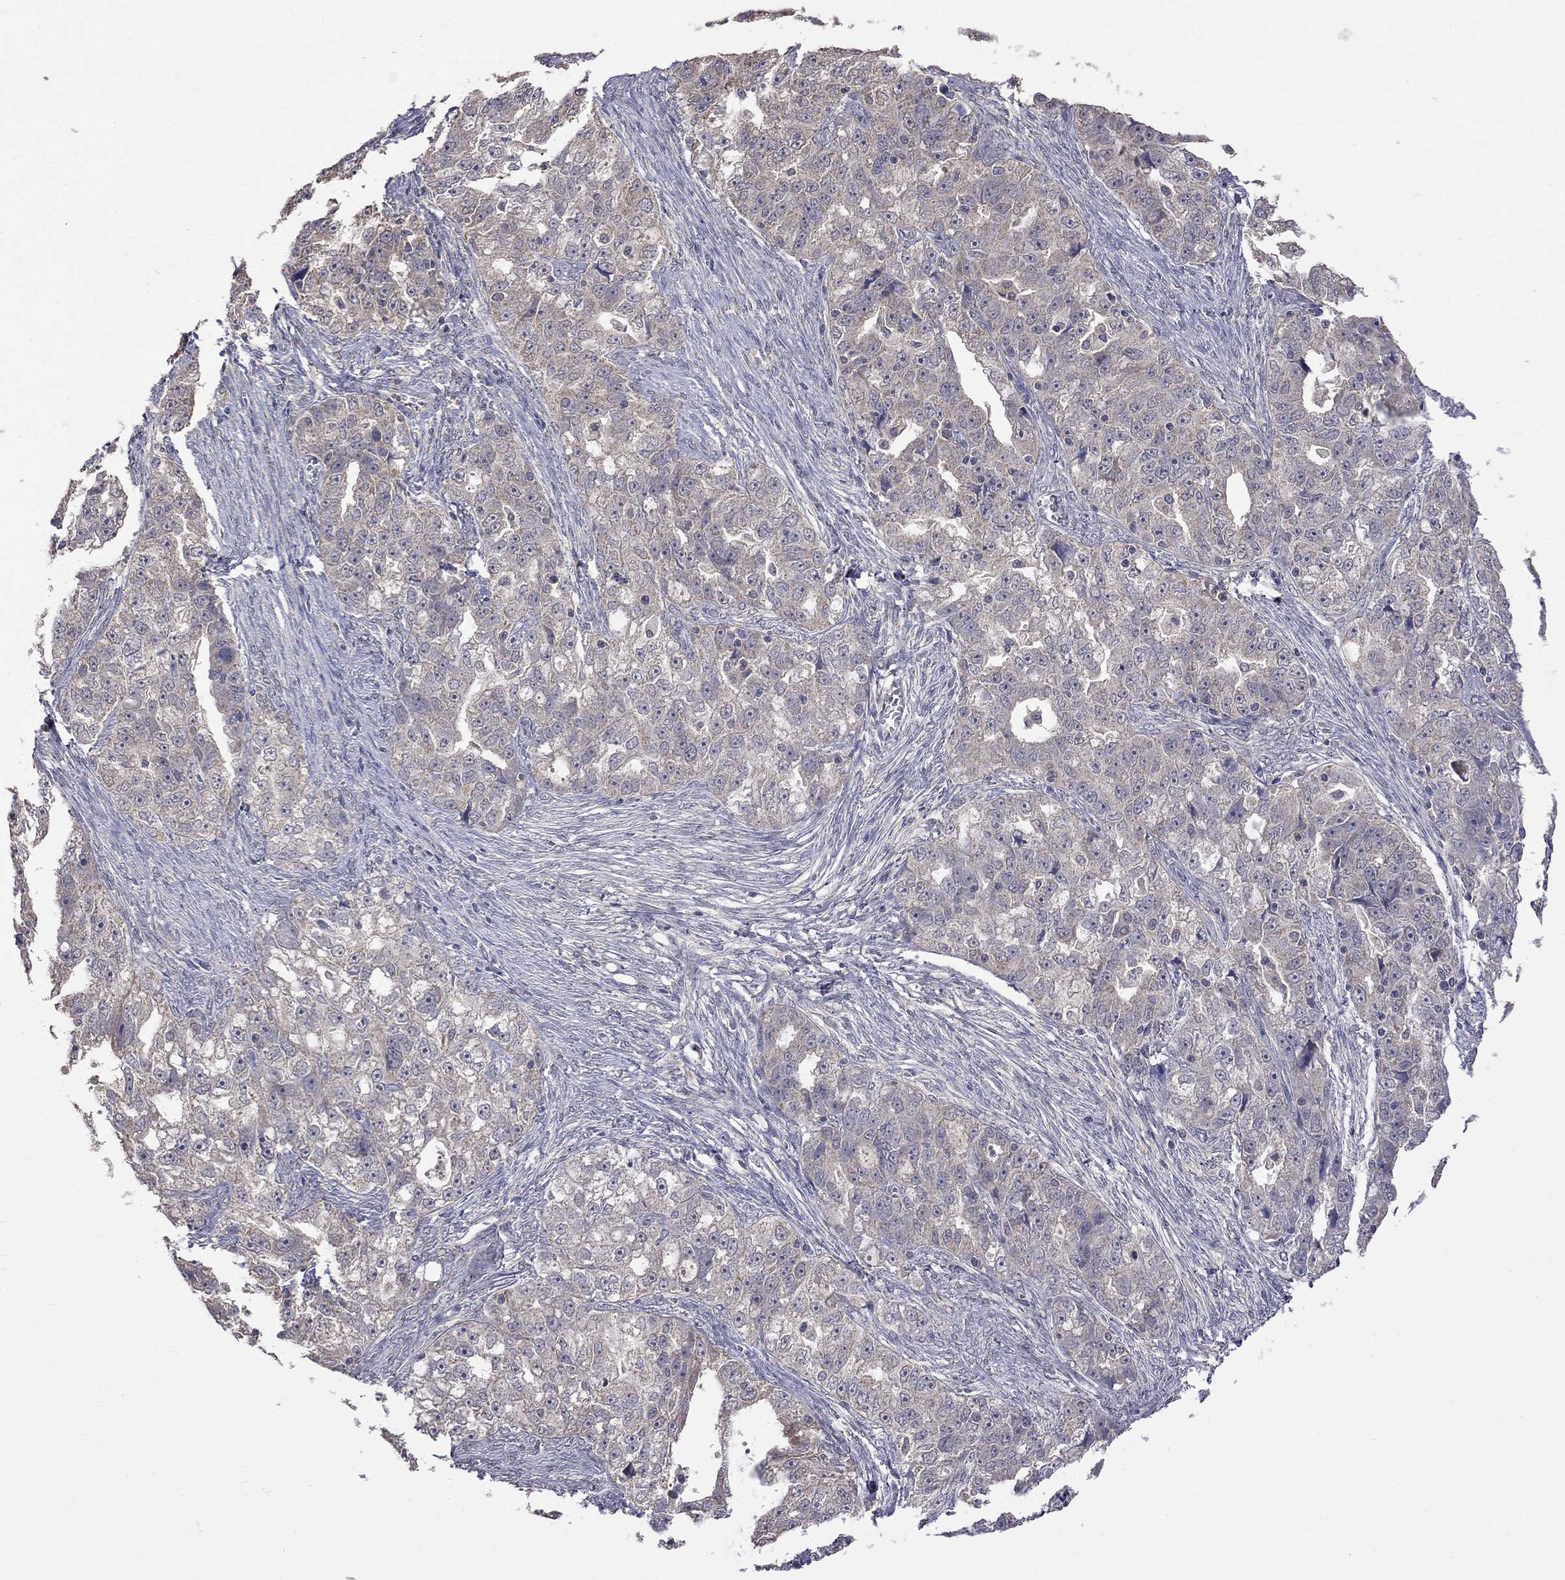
{"staining": {"intensity": "weak", "quantity": ">75%", "location": "cytoplasmic/membranous"}, "tissue": "ovarian cancer", "cell_type": "Tumor cells", "image_type": "cancer", "snomed": [{"axis": "morphology", "description": "Cystadenocarcinoma, serous, NOS"}, {"axis": "topography", "description": "Ovary"}], "caption": "IHC of human serous cystadenocarcinoma (ovarian) shows low levels of weak cytoplasmic/membranous positivity in about >75% of tumor cells.", "gene": "HTR6", "patient": {"sex": "female", "age": 51}}